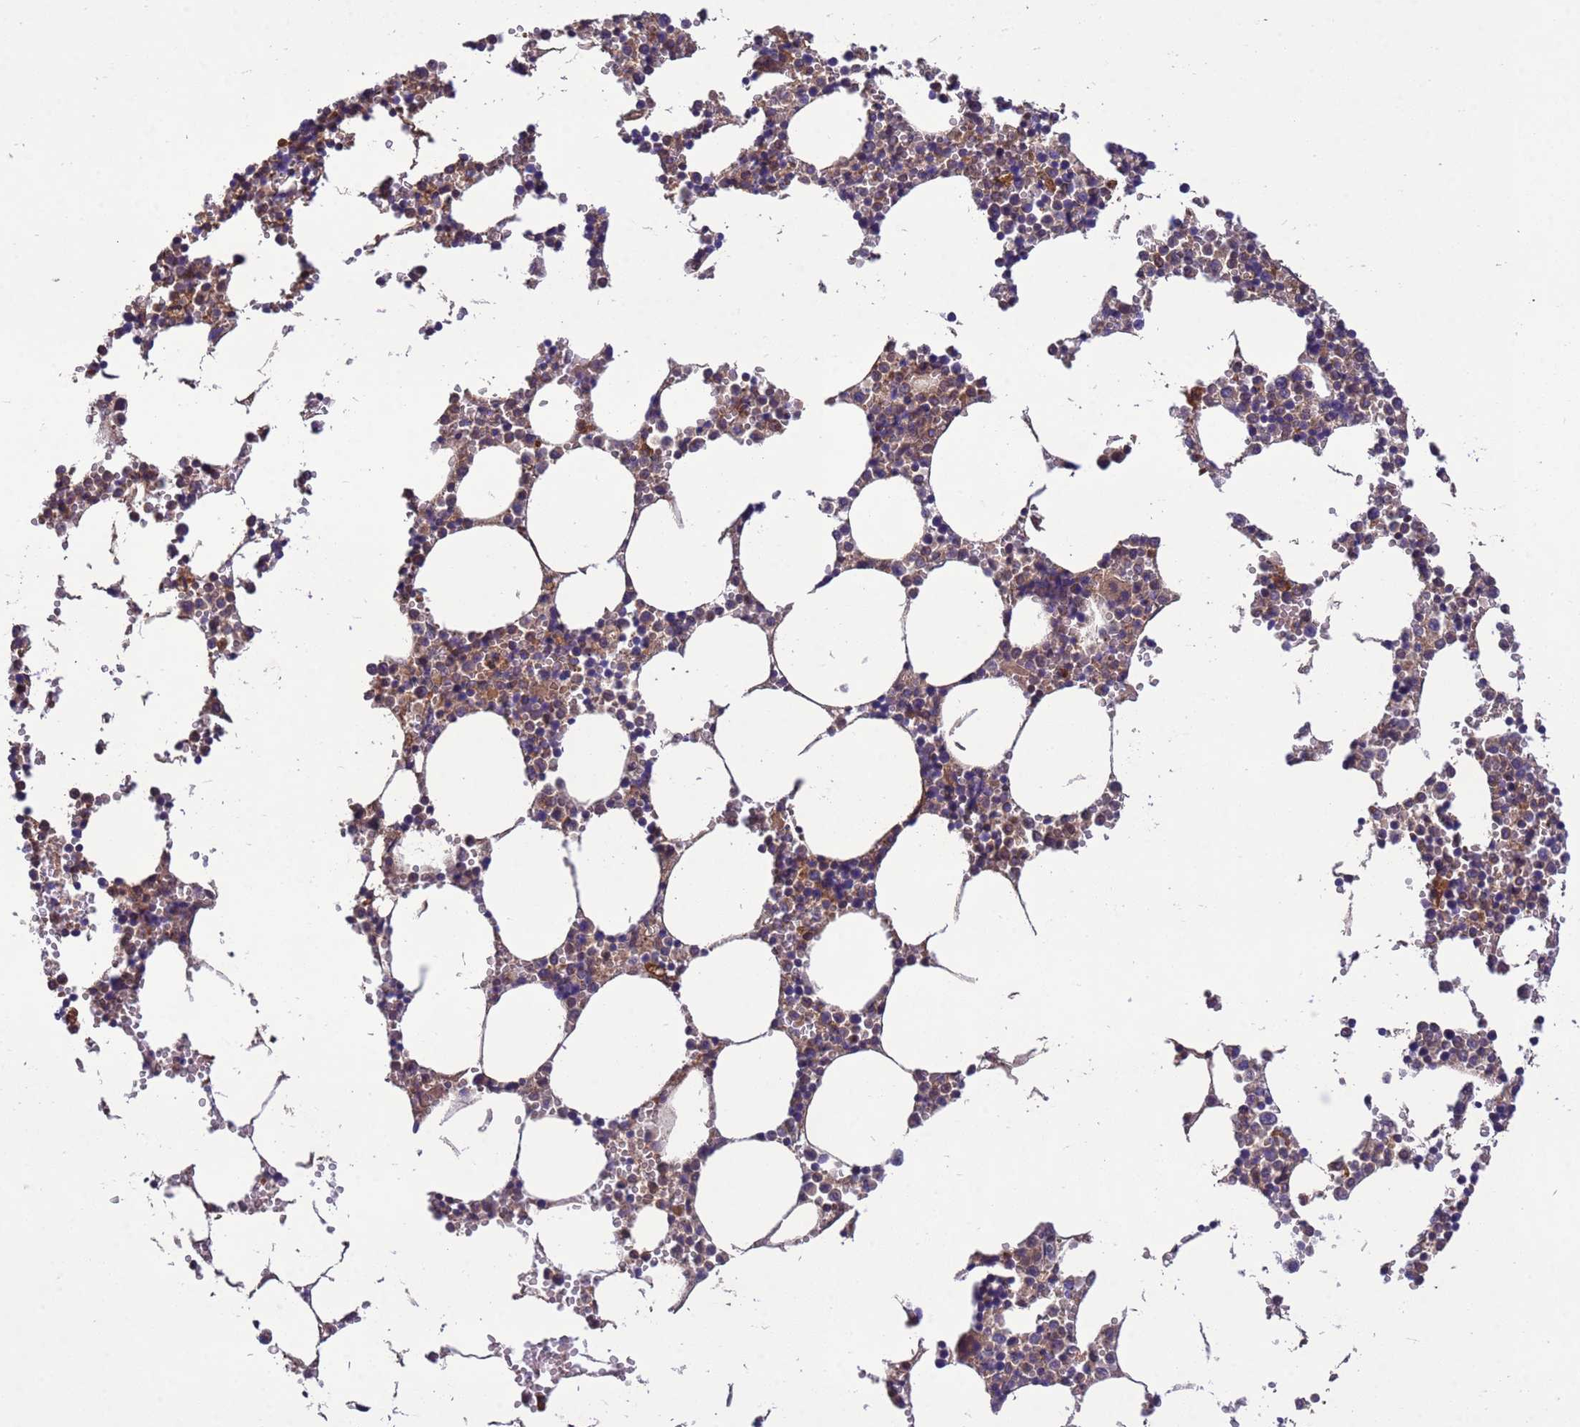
{"staining": {"intensity": "moderate", "quantity": "25%-75%", "location": "cytoplasmic/membranous"}, "tissue": "bone marrow", "cell_type": "Hematopoietic cells", "image_type": "normal", "snomed": [{"axis": "morphology", "description": "Normal tissue, NOS"}, {"axis": "topography", "description": "Bone marrow"}], "caption": "DAB immunohistochemical staining of benign bone marrow exhibits moderate cytoplasmic/membranous protein expression in approximately 25%-75% of hematopoietic cells. (DAB IHC with brightfield microscopy, high magnification).", "gene": "RAB10", "patient": {"sex": "female", "age": 64}}